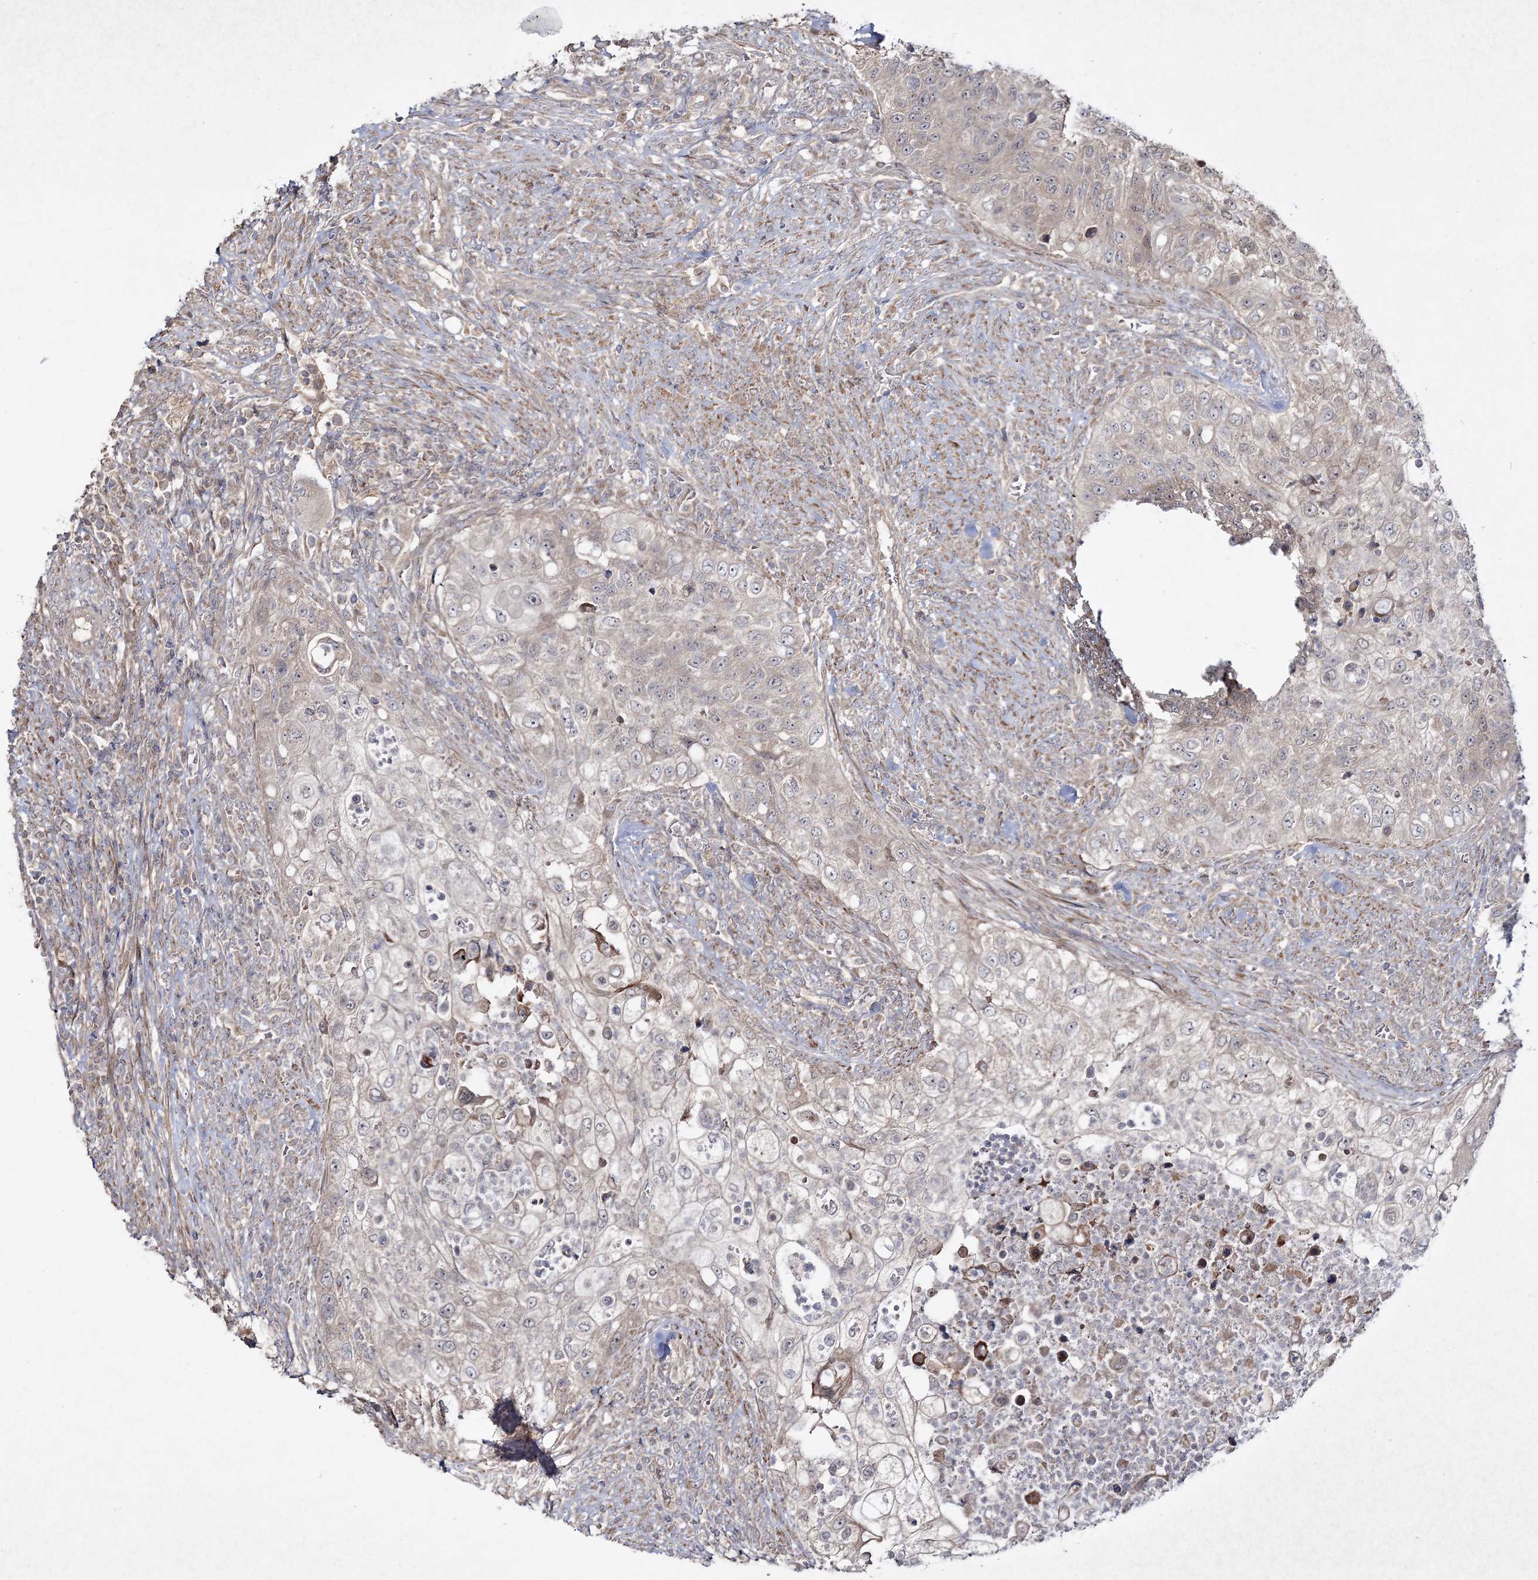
{"staining": {"intensity": "negative", "quantity": "none", "location": "none"}, "tissue": "urothelial cancer", "cell_type": "Tumor cells", "image_type": "cancer", "snomed": [{"axis": "morphology", "description": "Urothelial carcinoma, High grade"}, {"axis": "topography", "description": "Urinary bladder"}], "caption": "This is an immunohistochemistry histopathology image of high-grade urothelial carcinoma. There is no positivity in tumor cells.", "gene": "MOCS2", "patient": {"sex": "female", "age": 60}}